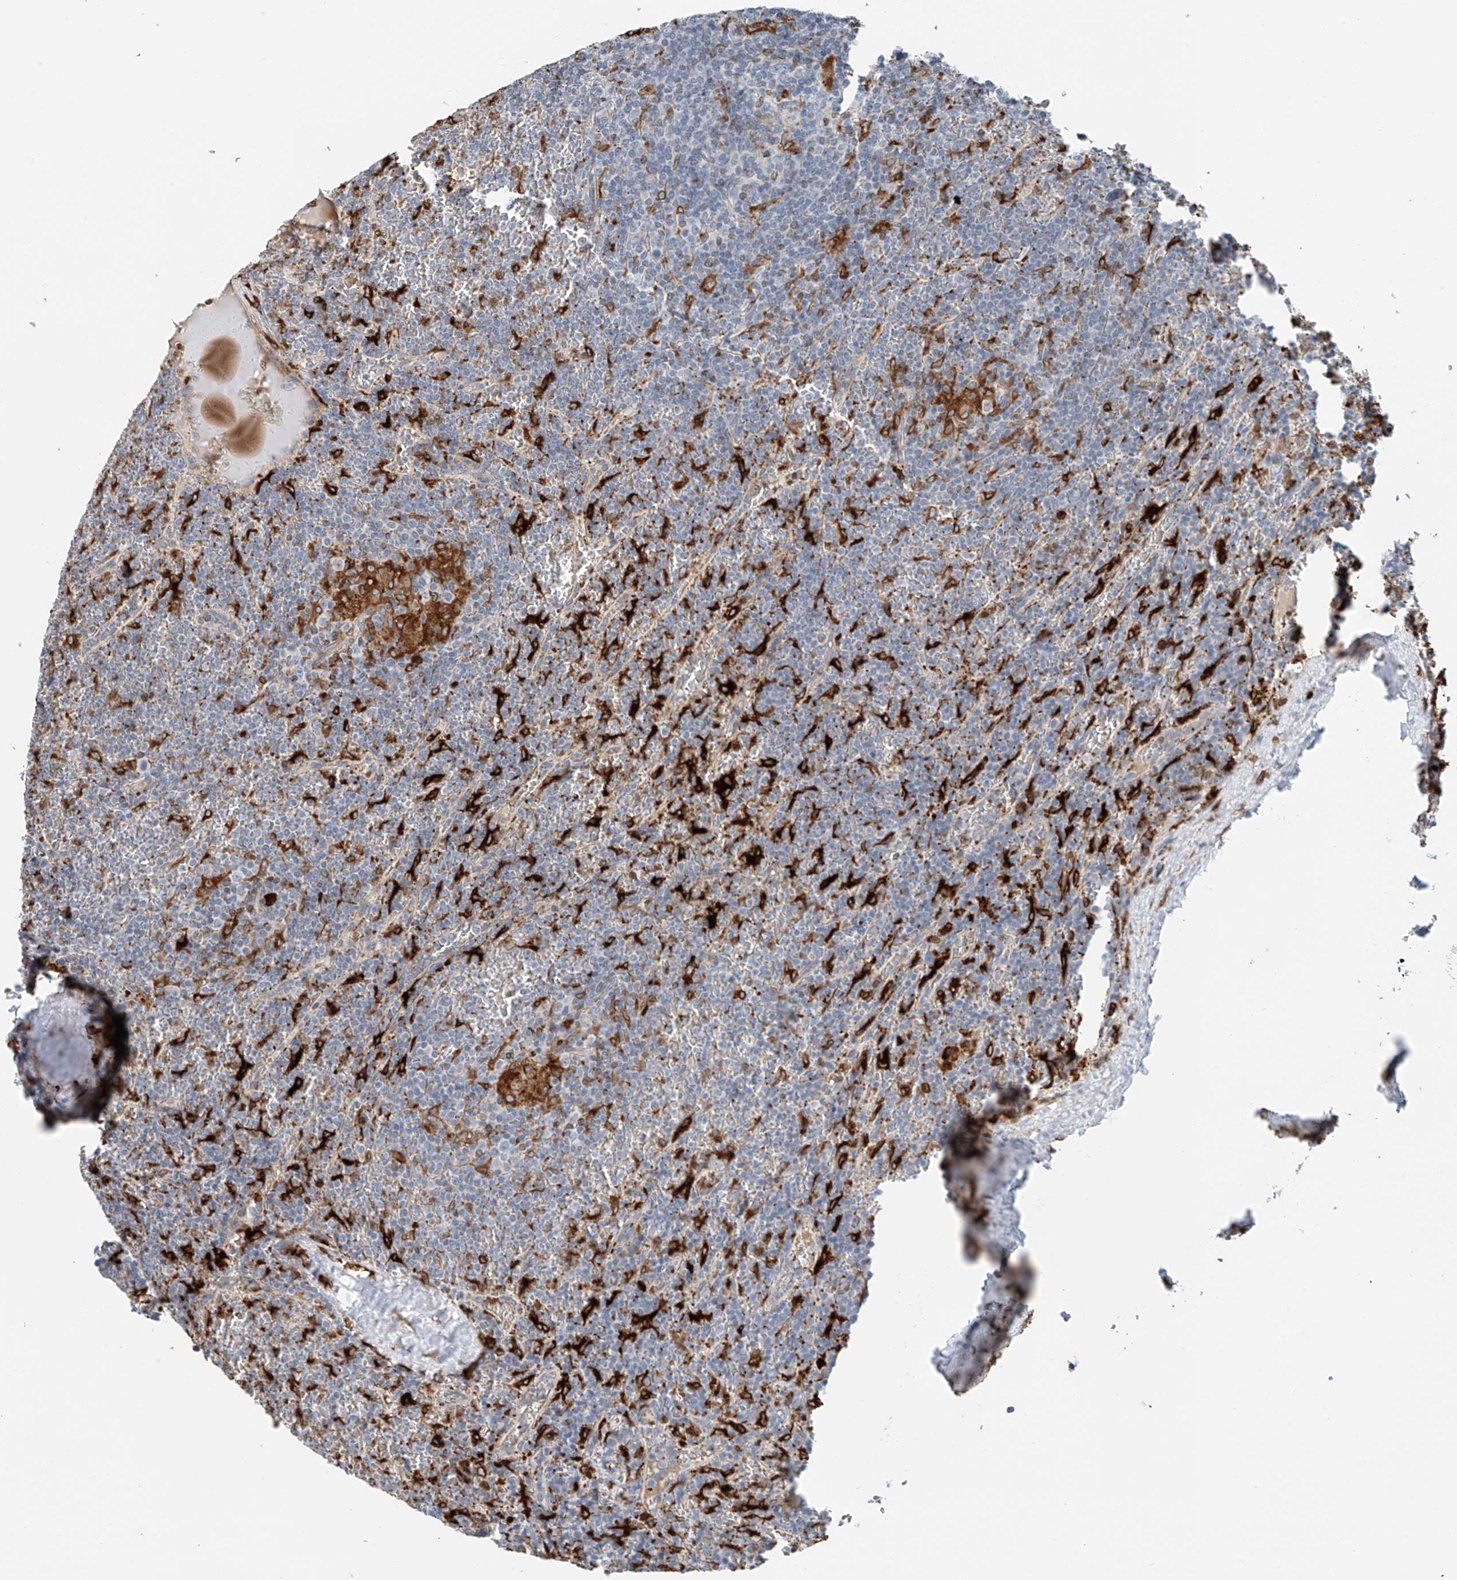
{"staining": {"intensity": "negative", "quantity": "none", "location": "none"}, "tissue": "lymphoma", "cell_type": "Tumor cells", "image_type": "cancer", "snomed": [{"axis": "morphology", "description": "Malignant lymphoma, non-Hodgkin's type, Low grade"}, {"axis": "topography", "description": "Spleen"}], "caption": "Human lymphoma stained for a protein using IHC reveals no staining in tumor cells.", "gene": "TBXAS1", "patient": {"sex": "female", "age": 19}}